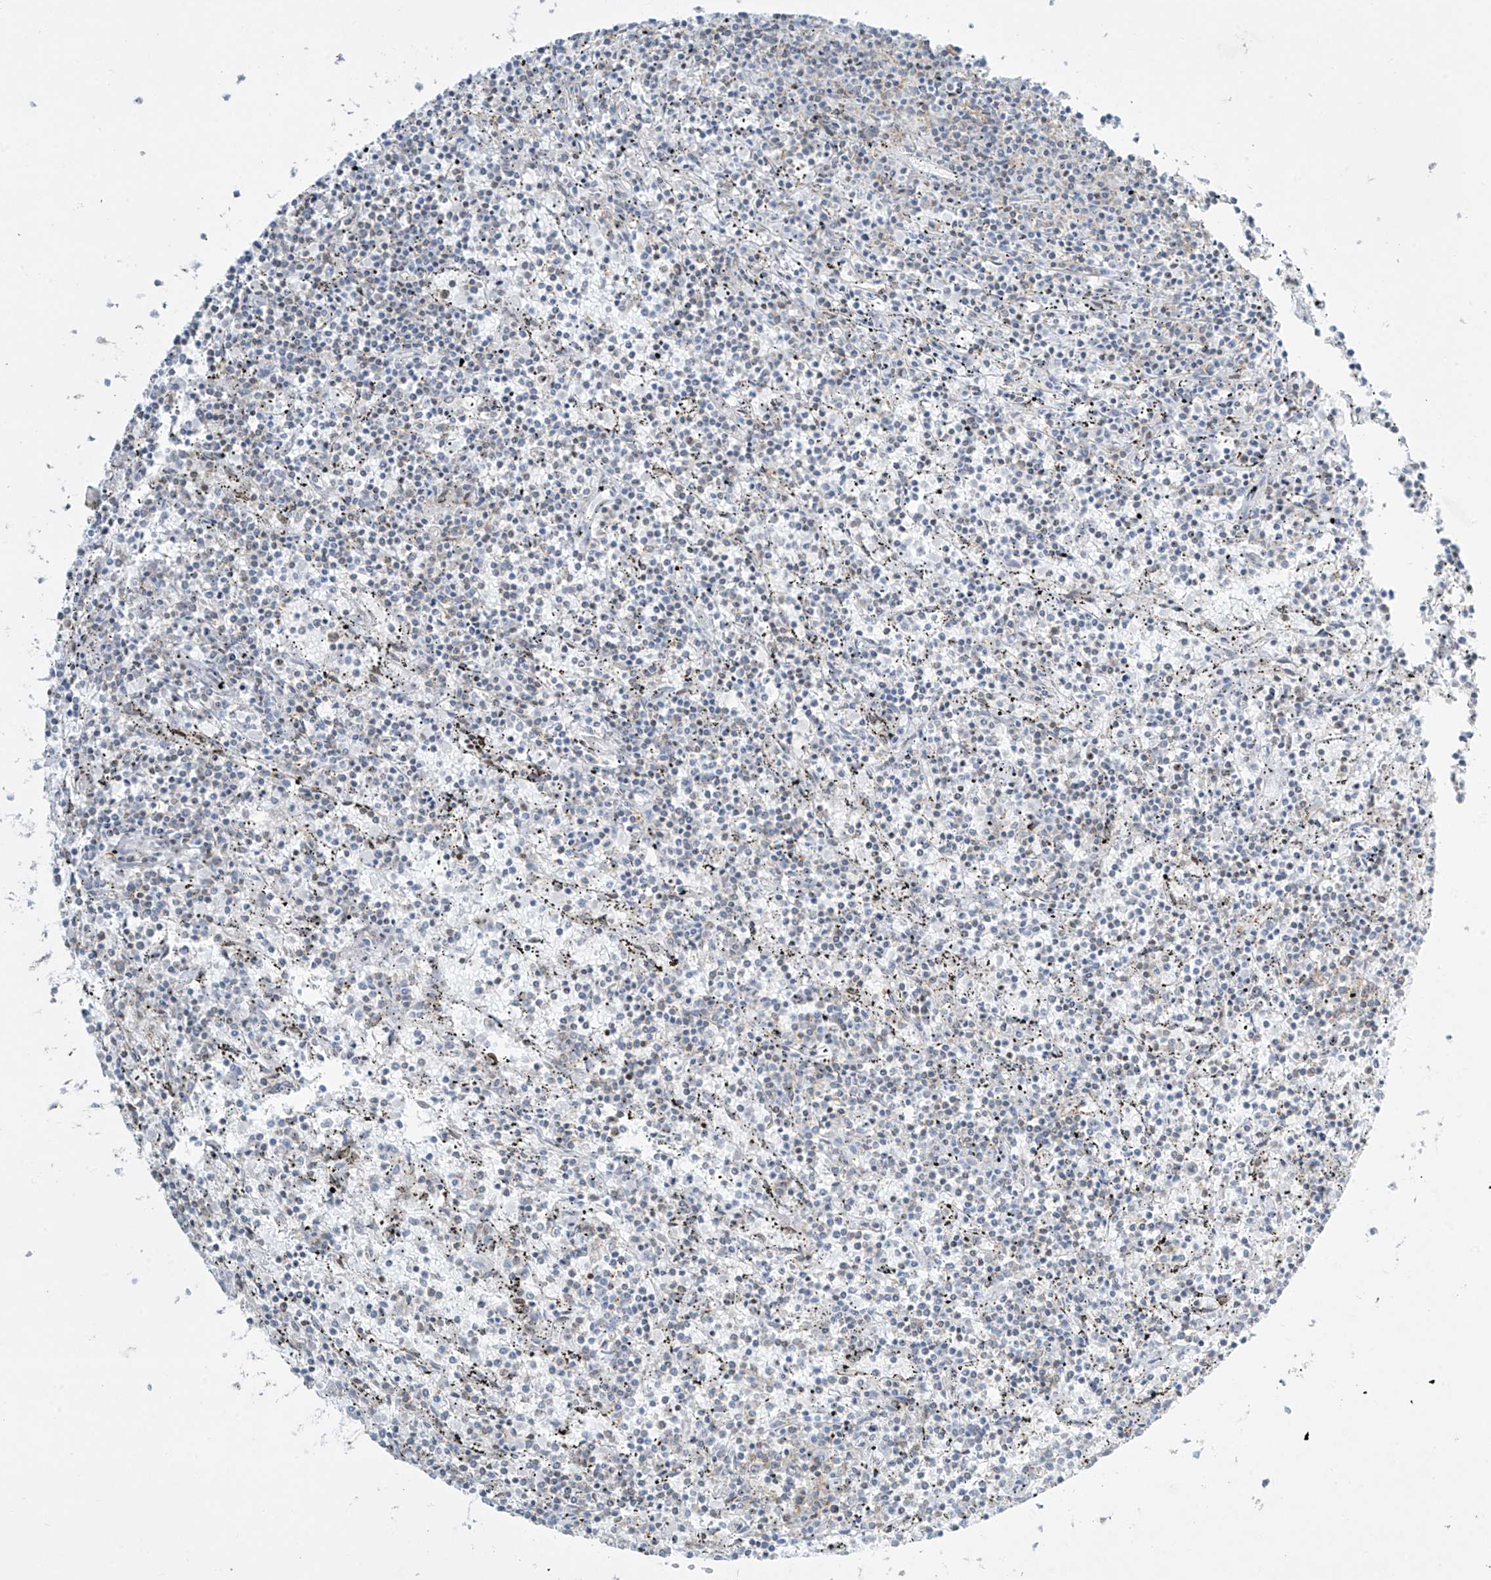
{"staining": {"intensity": "negative", "quantity": "none", "location": "none"}, "tissue": "lymphoma", "cell_type": "Tumor cells", "image_type": "cancer", "snomed": [{"axis": "morphology", "description": "Malignant lymphoma, non-Hodgkin's type, Low grade"}, {"axis": "topography", "description": "Spleen"}], "caption": "A high-resolution histopathology image shows immunohistochemistry staining of lymphoma, which exhibits no significant positivity in tumor cells.", "gene": "MS4A6A", "patient": {"sex": "female", "age": 50}}